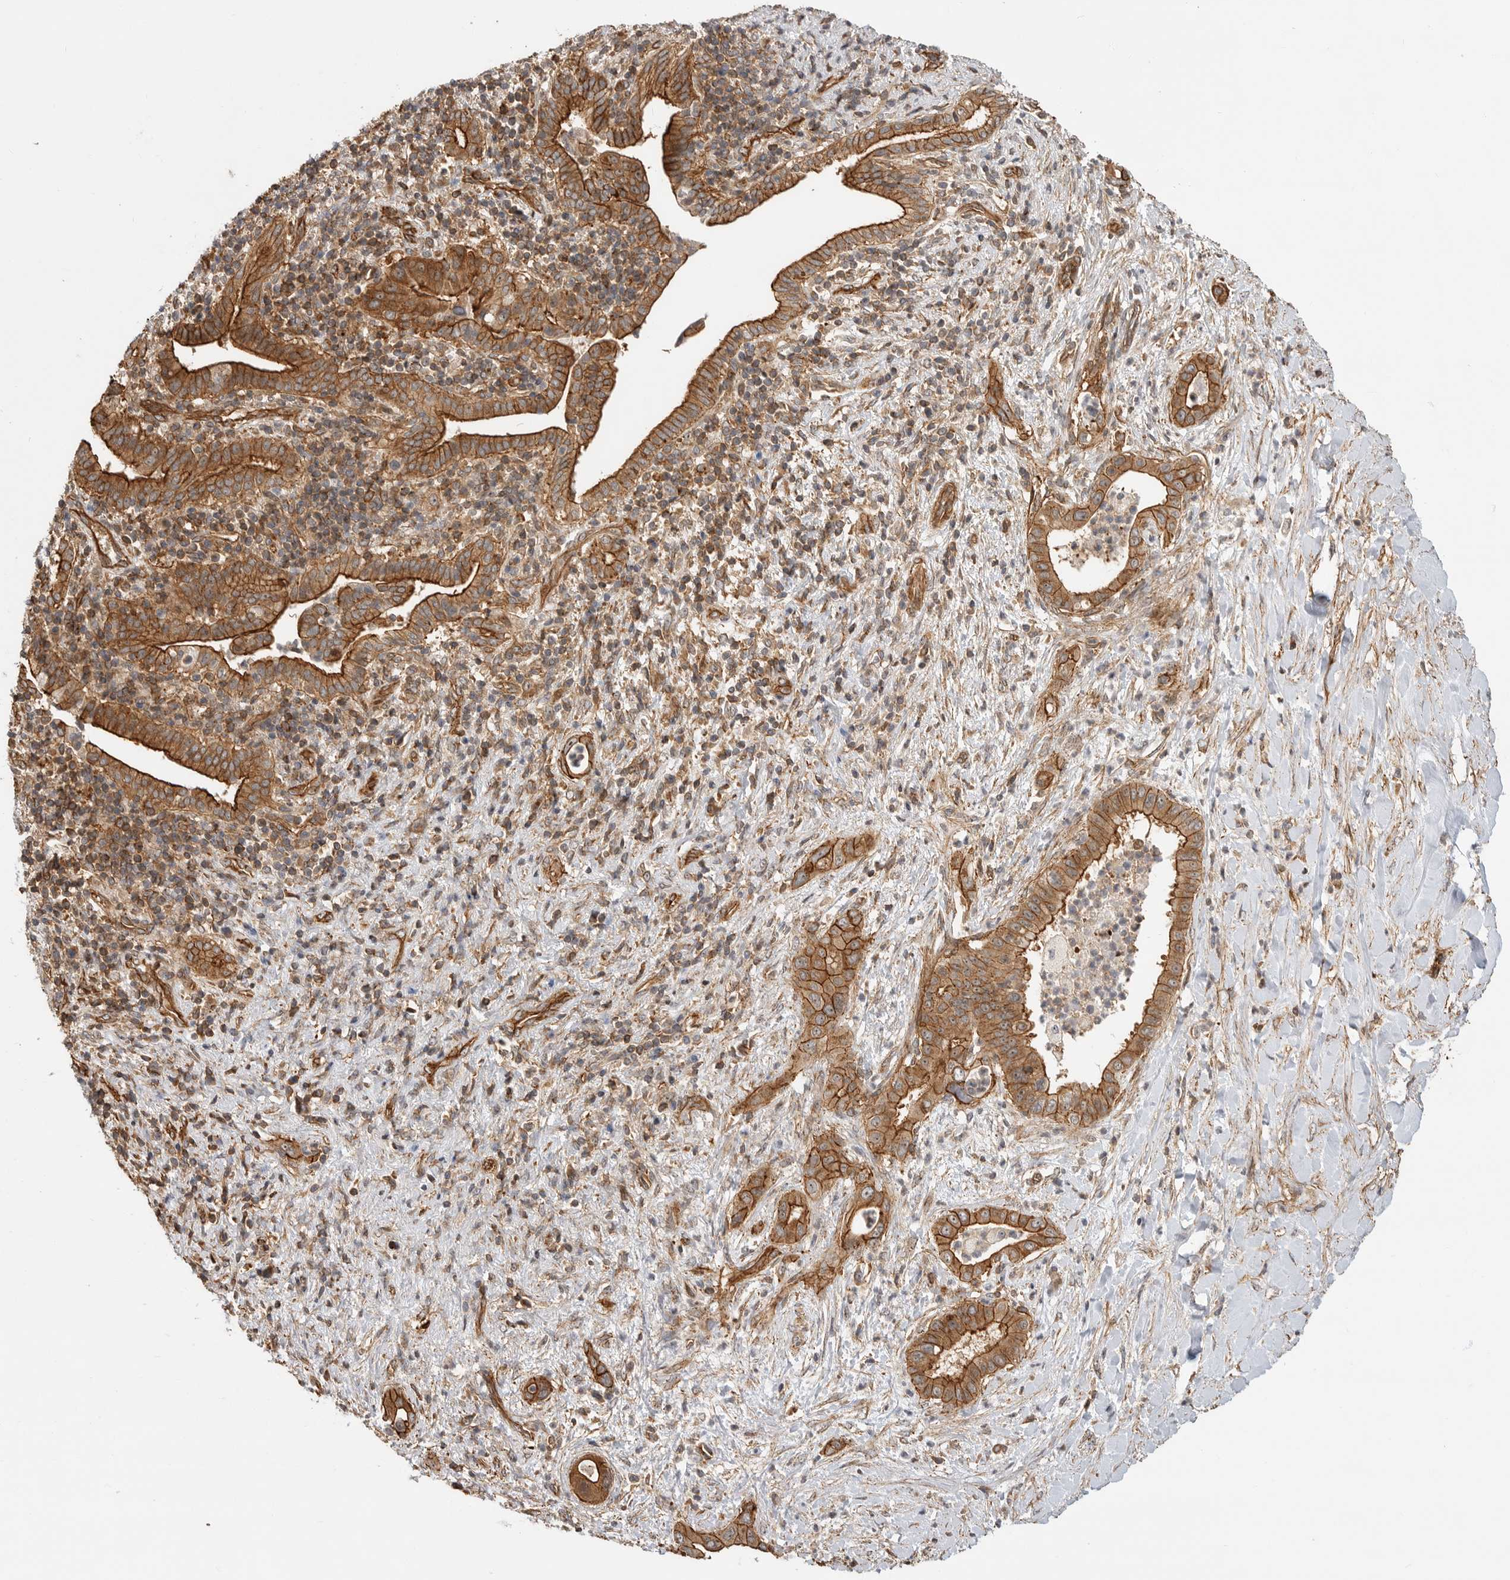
{"staining": {"intensity": "strong", "quantity": ">75%", "location": "cytoplasmic/membranous"}, "tissue": "liver cancer", "cell_type": "Tumor cells", "image_type": "cancer", "snomed": [{"axis": "morphology", "description": "Cholangiocarcinoma"}, {"axis": "topography", "description": "Liver"}], "caption": "IHC (DAB (3,3'-diaminobenzidine)) staining of liver cancer displays strong cytoplasmic/membranous protein positivity in approximately >75% of tumor cells. (IHC, brightfield microscopy, high magnification).", "gene": "GPATCH2", "patient": {"sex": "female", "age": 54}}